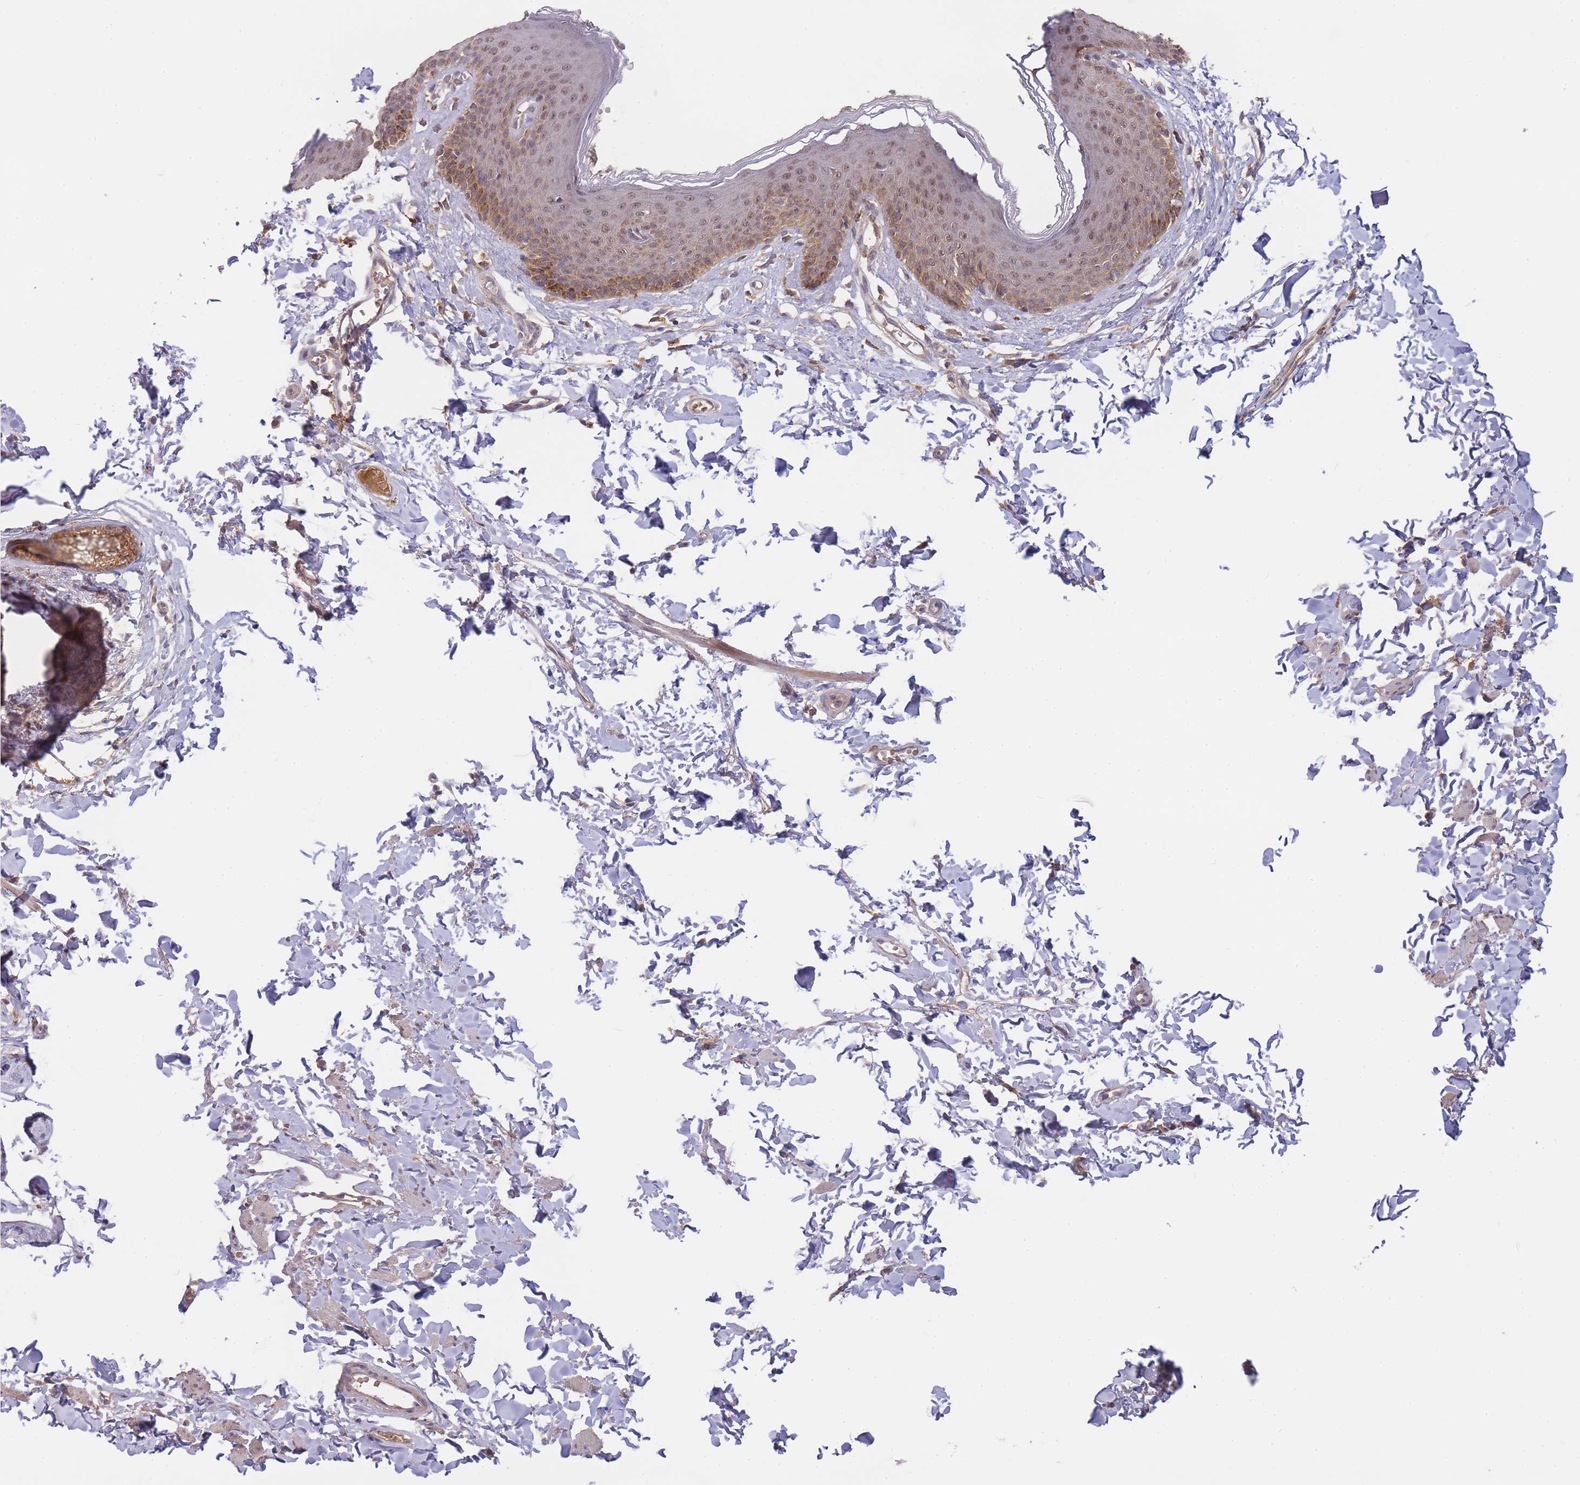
{"staining": {"intensity": "moderate", "quantity": ">75%", "location": "cytoplasmic/membranous,nuclear"}, "tissue": "skin", "cell_type": "Epidermal cells", "image_type": "normal", "snomed": [{"axis": "morphology", "description": "Normal tissue, NOS"}, {"axis": "topography", "description": "Vulva"}], "caption": "Normal skin reveals moderate cytoplasmic/membranous,nuclear staining in about >75% of epidermal cells, visualized by immunohistochemistry. (Brightfield microscopy of DAB IHC at high magnification).", "gene": "PIP4P1", "patient": {"sex": "female", "age": 66}}